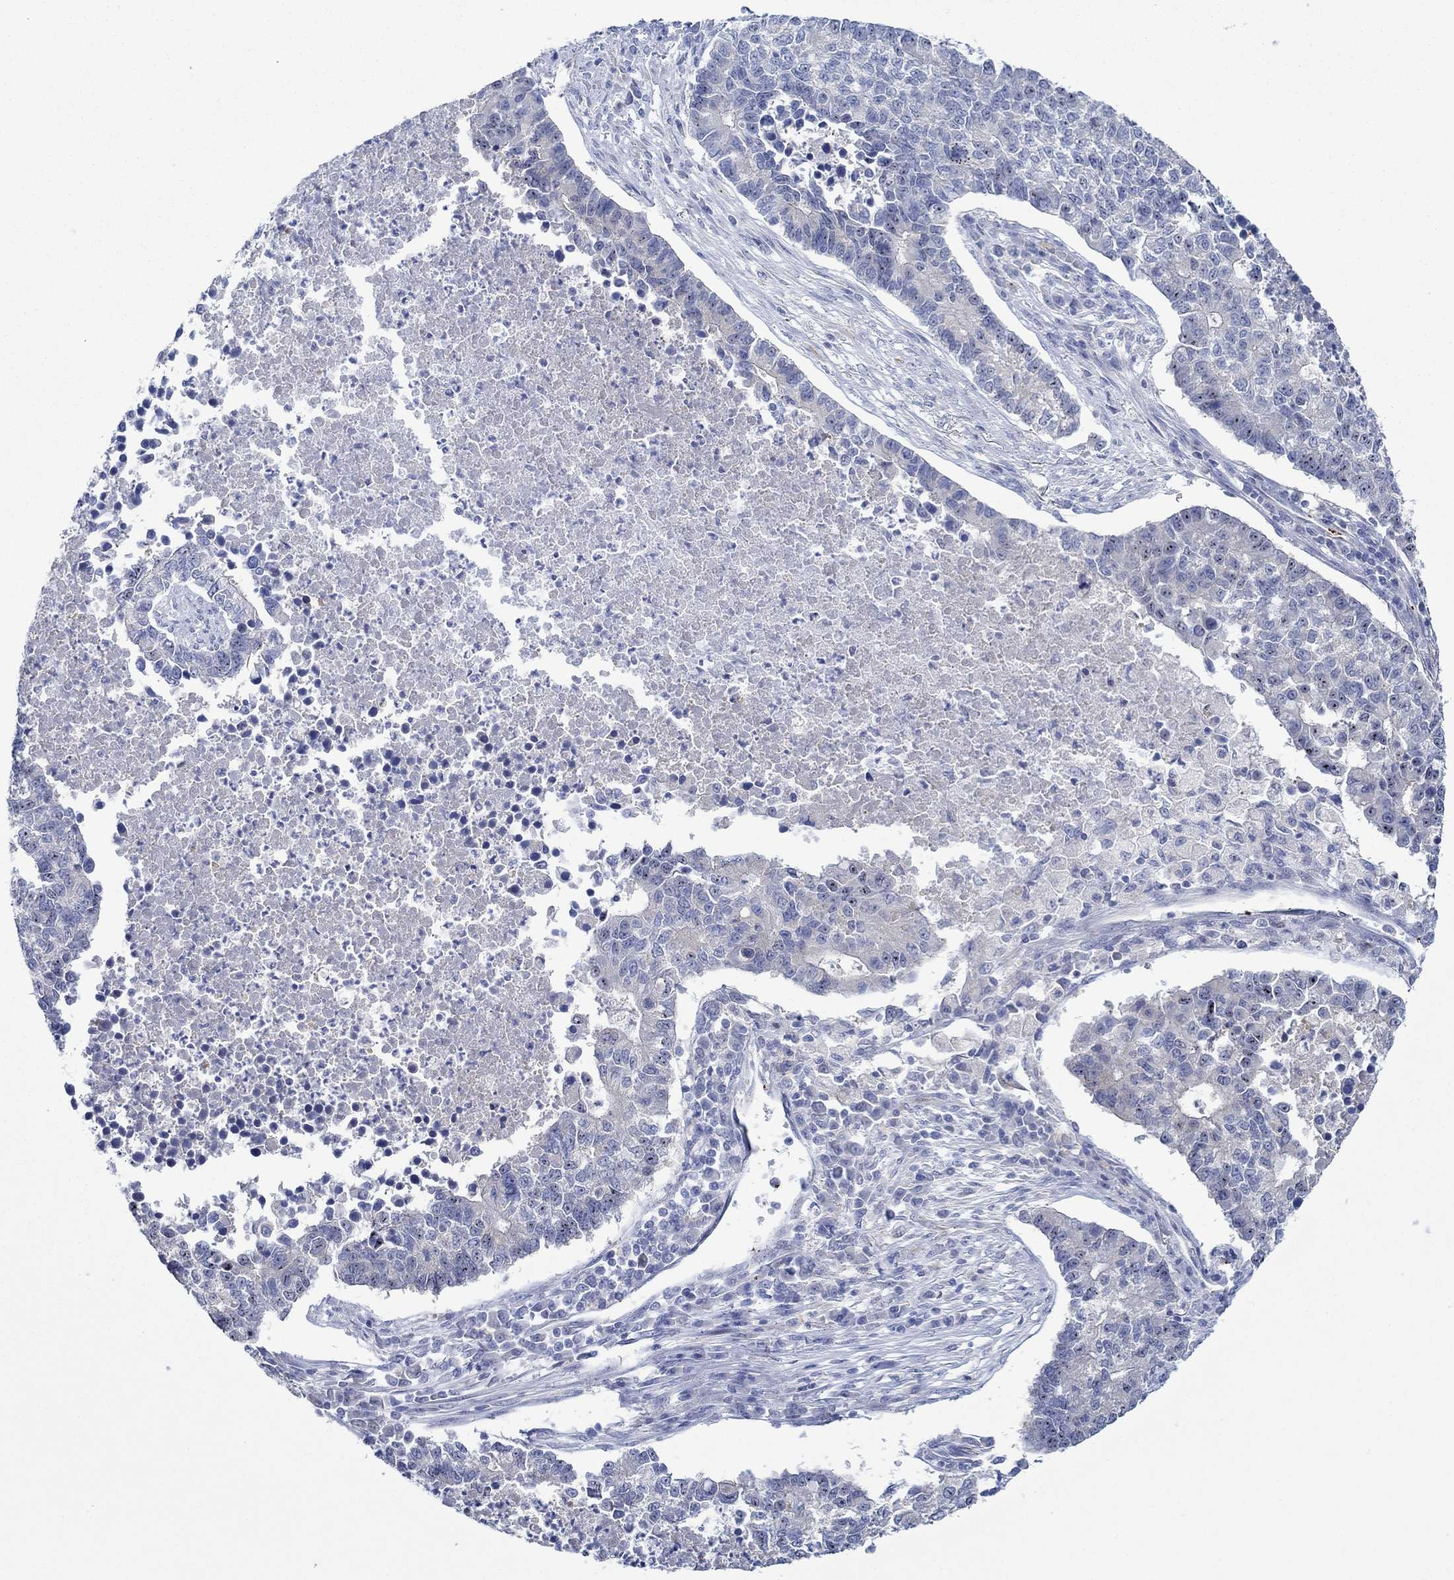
{"staining": {"intensity": "negative", "quantity": "none", "location": "none"}, "tissue": "lung cancer", "cell_type": "Tumor cells", "image_type": "cancer", "snomed": [{"axis": "morphology", "description": "Adenocarcinoma, NOS"}, {"axis": "topography", "description": "Lung"}], "caption": "DAB (3,3'-diaminobenzidine) immunohistochemical staining of lung cancer (adenocarcinoma) displays no significant staining in tumor cells.", "gene": "SLC27A3", "patient": {"sex": "male", "age": 57}}